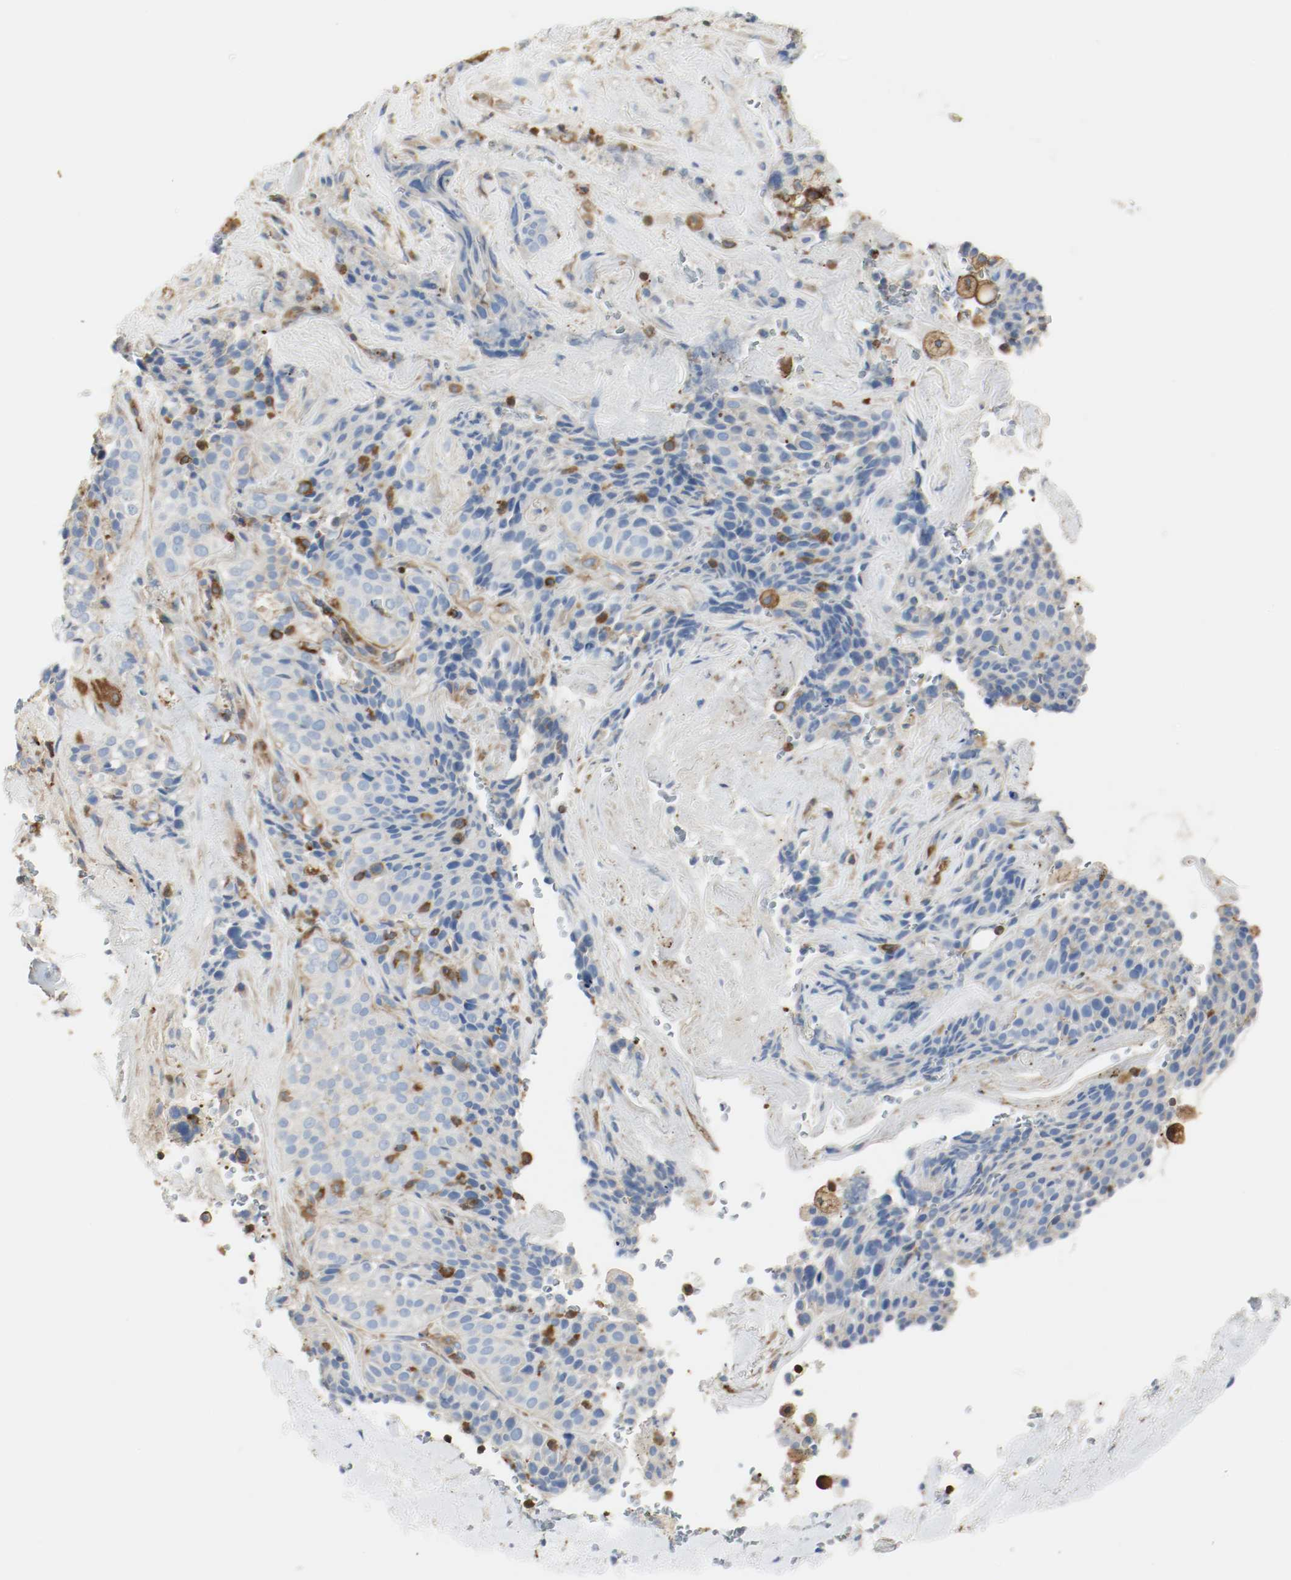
{"staining": {"intensity": "negative", "quantity": "none", "location": "none"}, "tissue": "lung cancer", "cell_type": "Tumor cells", "image_type": "cancer", "snomed": [{"axis": "morphology", "description": "Squamous cell carcinoma, NOS"}, {"axis": "topography", "description": "Lung"}], "caption": "High magnification brightfield microscopy of lung cancer stained with DAB (3,3'-diaminobenzidine) (brown) and counterstained with hematoxylin (blue): tumor cells show no significant positivity.", "gene": "ARPC1B", "patient": {"sex": "male", "age": 54}}